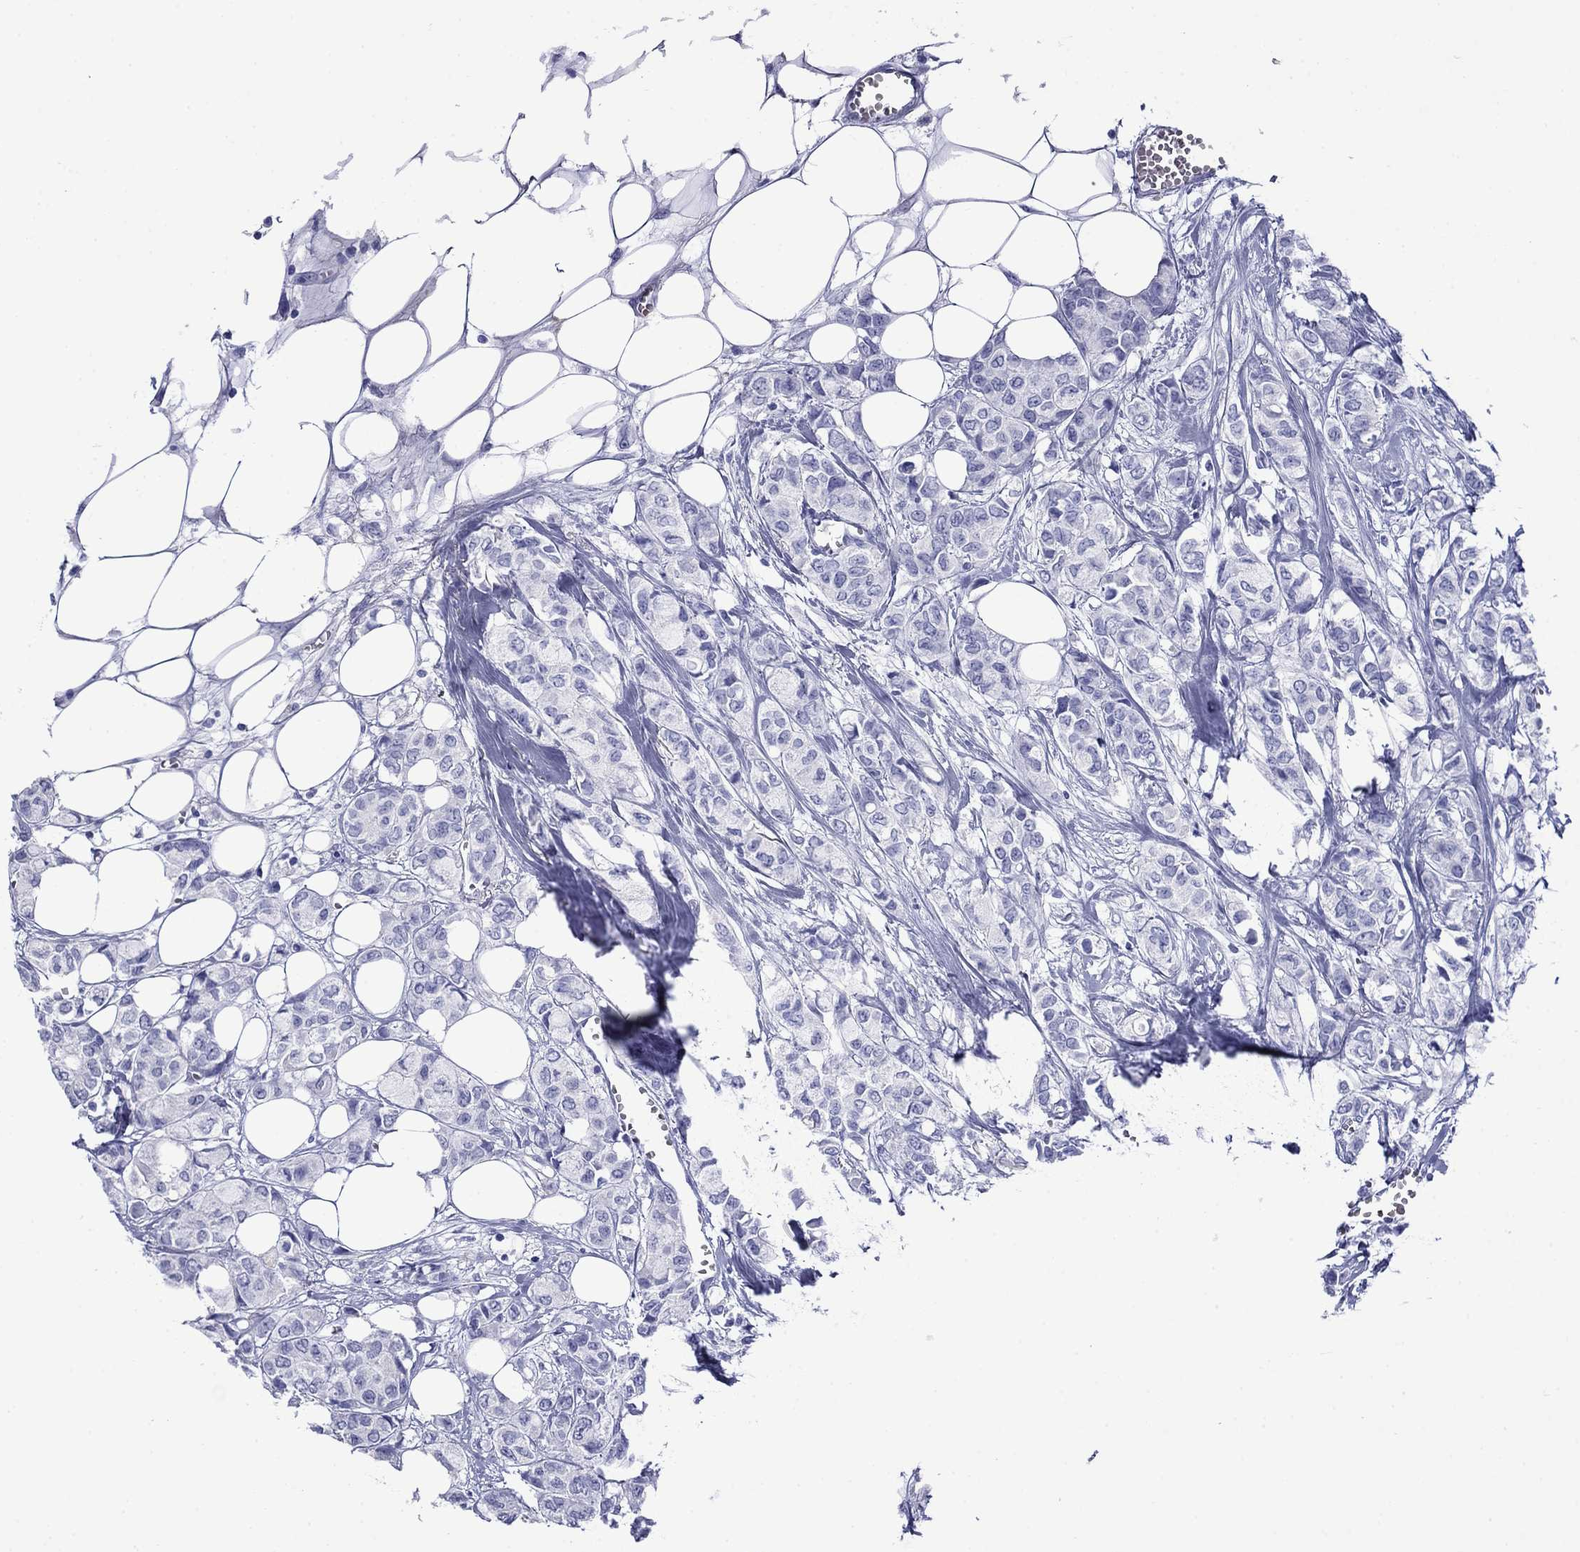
{"staining": {"intensity": "negative", "quantity": "none", "location": "none"}, "tissue": "breast cancer", "cell_type": "Tumor cells", "image_type": "cancer", "snomed": [{"axis": "morphology", "description": "Duct carcinoma"}, {"axis": "topography", "description": "Breast"}], "caption": "Immunohistochemistry (IHC) histopathology image of breast cancer (invasive ductal carcinoma) stained for a protein (brown), which reveals no positivity in tumor cells.", "gene": "ROM1", "patient": {"sex": "female", "age": 85}}